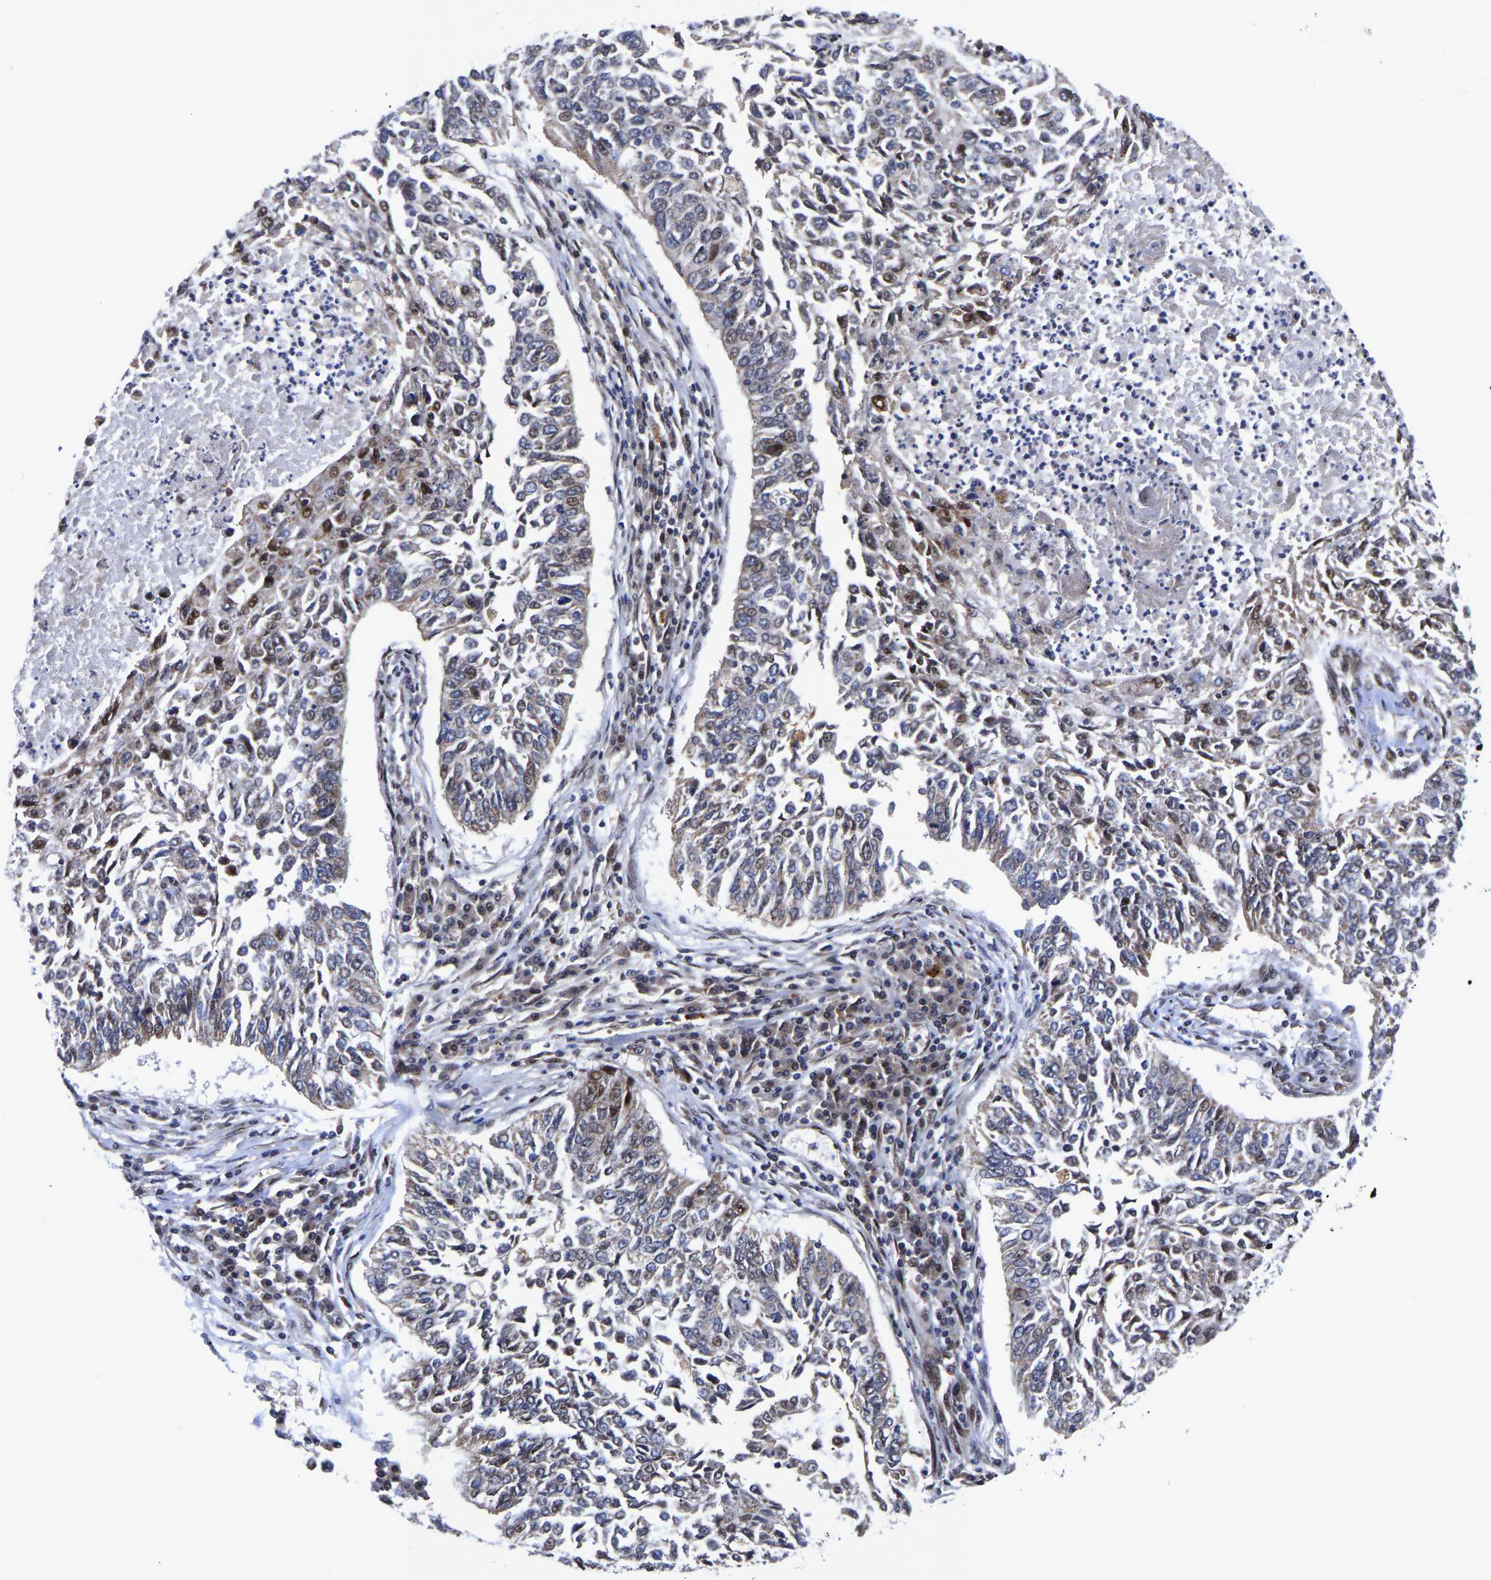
{"staining": {"intensity": "moderate", "quantity": "<25%", "location": "nuclear"}, "tissue": "lung cancer", "cell_type": "Tumor cells", "image_type": "cancer", "snomed": [{"axis": "morphology", "description": "Normal tissue, NOS"}, {"axis": "morphology", "description": "Squamous cell carcinoma, NOS"}, {"axis": "topography", "description": "Cartilage tissue"}, {"axis": "topography", "description": "Bronchus"}, {"axis": "topography", "description": "Lung"}], "caption": "The photomicrograph displays immunohistochemical staining of lung cancer (squamous cell carcinoma). There is moderate nuclear expression is identified in approximately <25% of tumor cells. Immunohistochemistry stains the protein of interest in brown and the nuclei are stained blue.", "gene": "JUNB", "patient": {"sex": "female", "age": 49}}